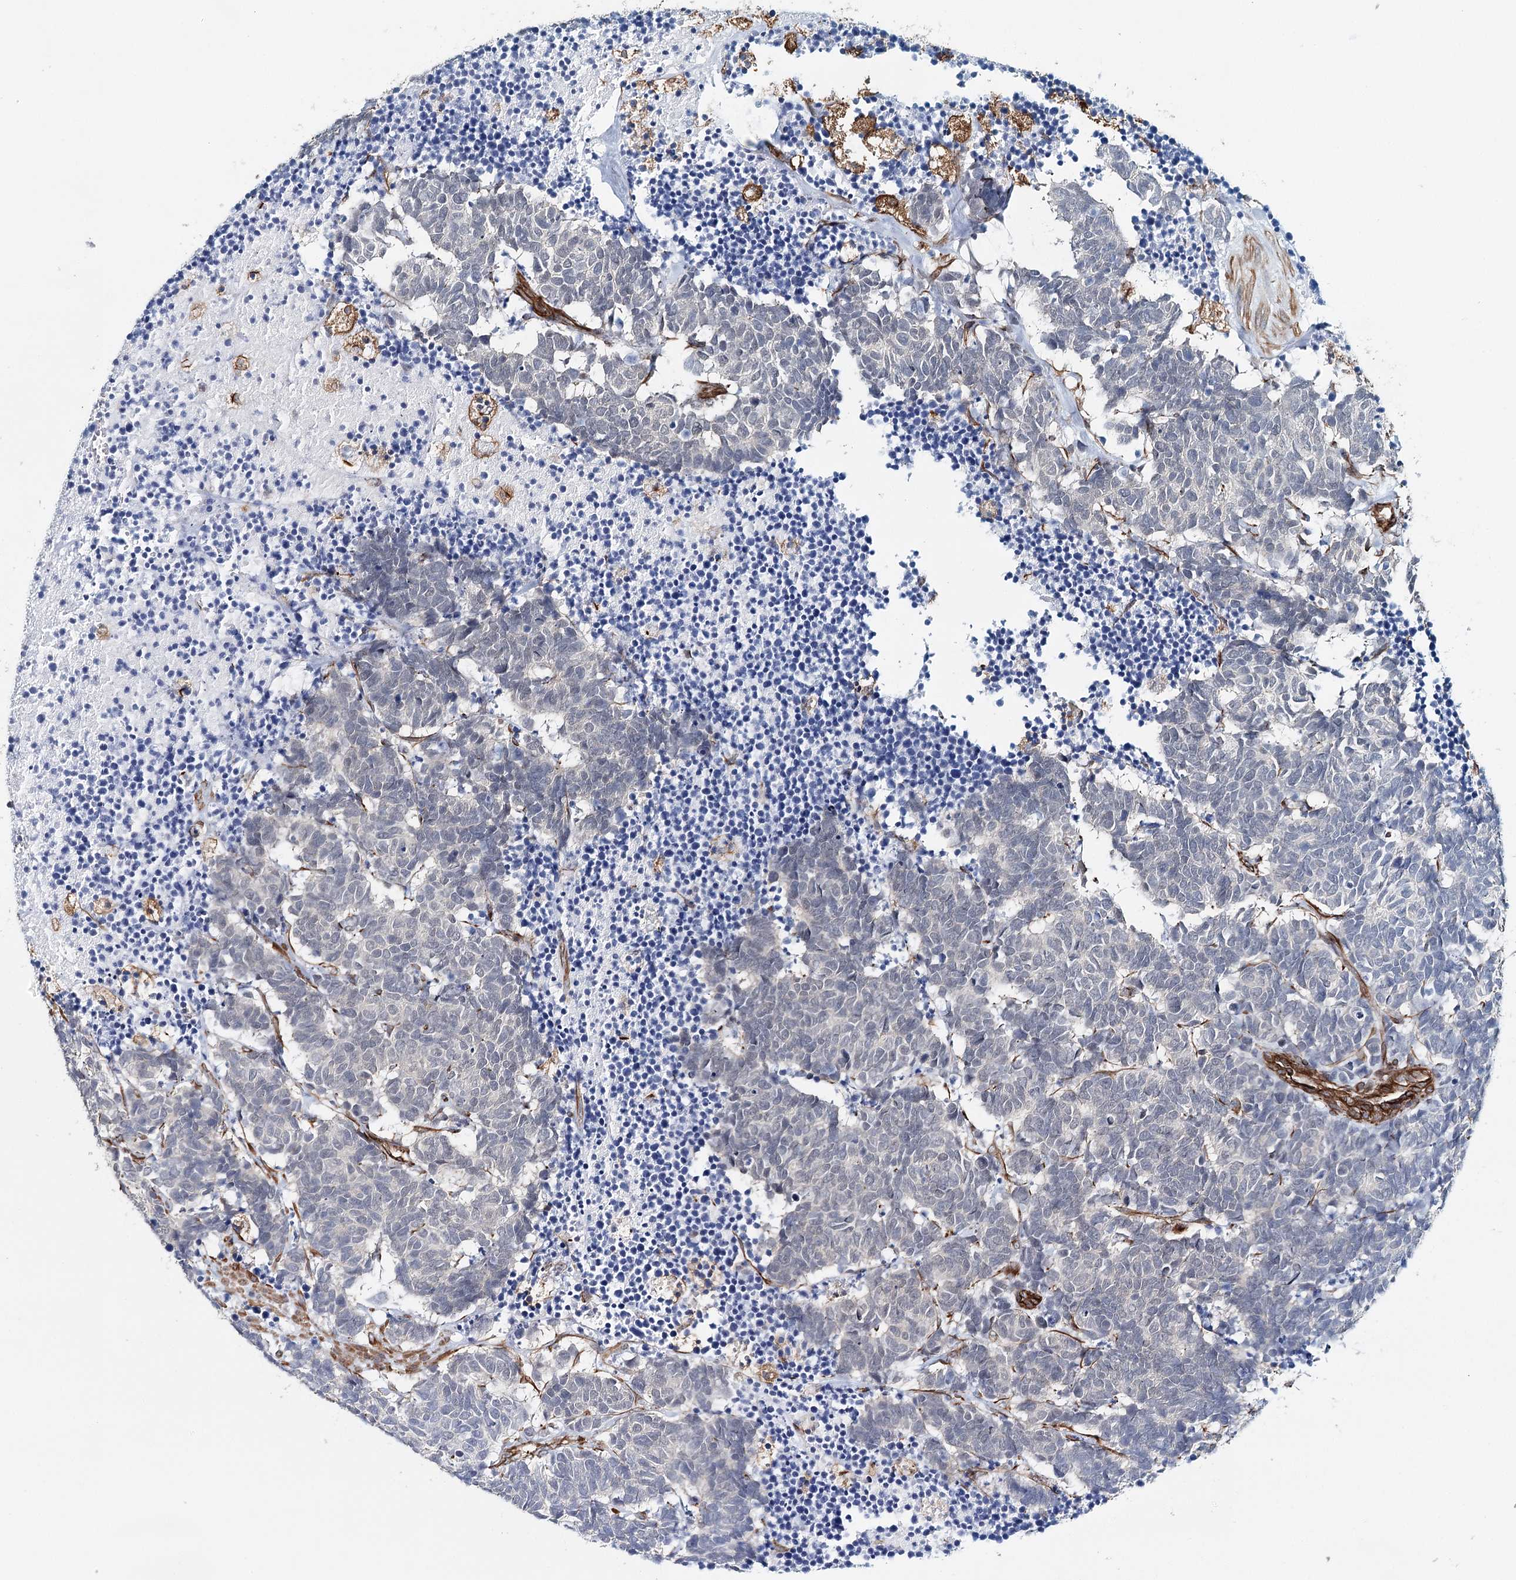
{"staining": {"intensity": "negative", "quantity": "none", "location": "none"}, "tissue": "carcinoid", "cell_type": "Tumor cells", "image_type": "cancer", "snomed": [{"axis": "morphology", "description": "Carcinoma, NOS"}, {"axis": "morphology", "description": "Carcinoid, malignant, NOS"}, {"axis": "topography", "description": "Urinary bladder"}], "caption": "High magnification brightfield microscopy of carcinoma stained with DAB (brown) and counterstained with hematoxylin (blue): tumor cells show no significant positivity.", "gene": "SYNPO", "patient": {"sex": "male", "age": 57}}